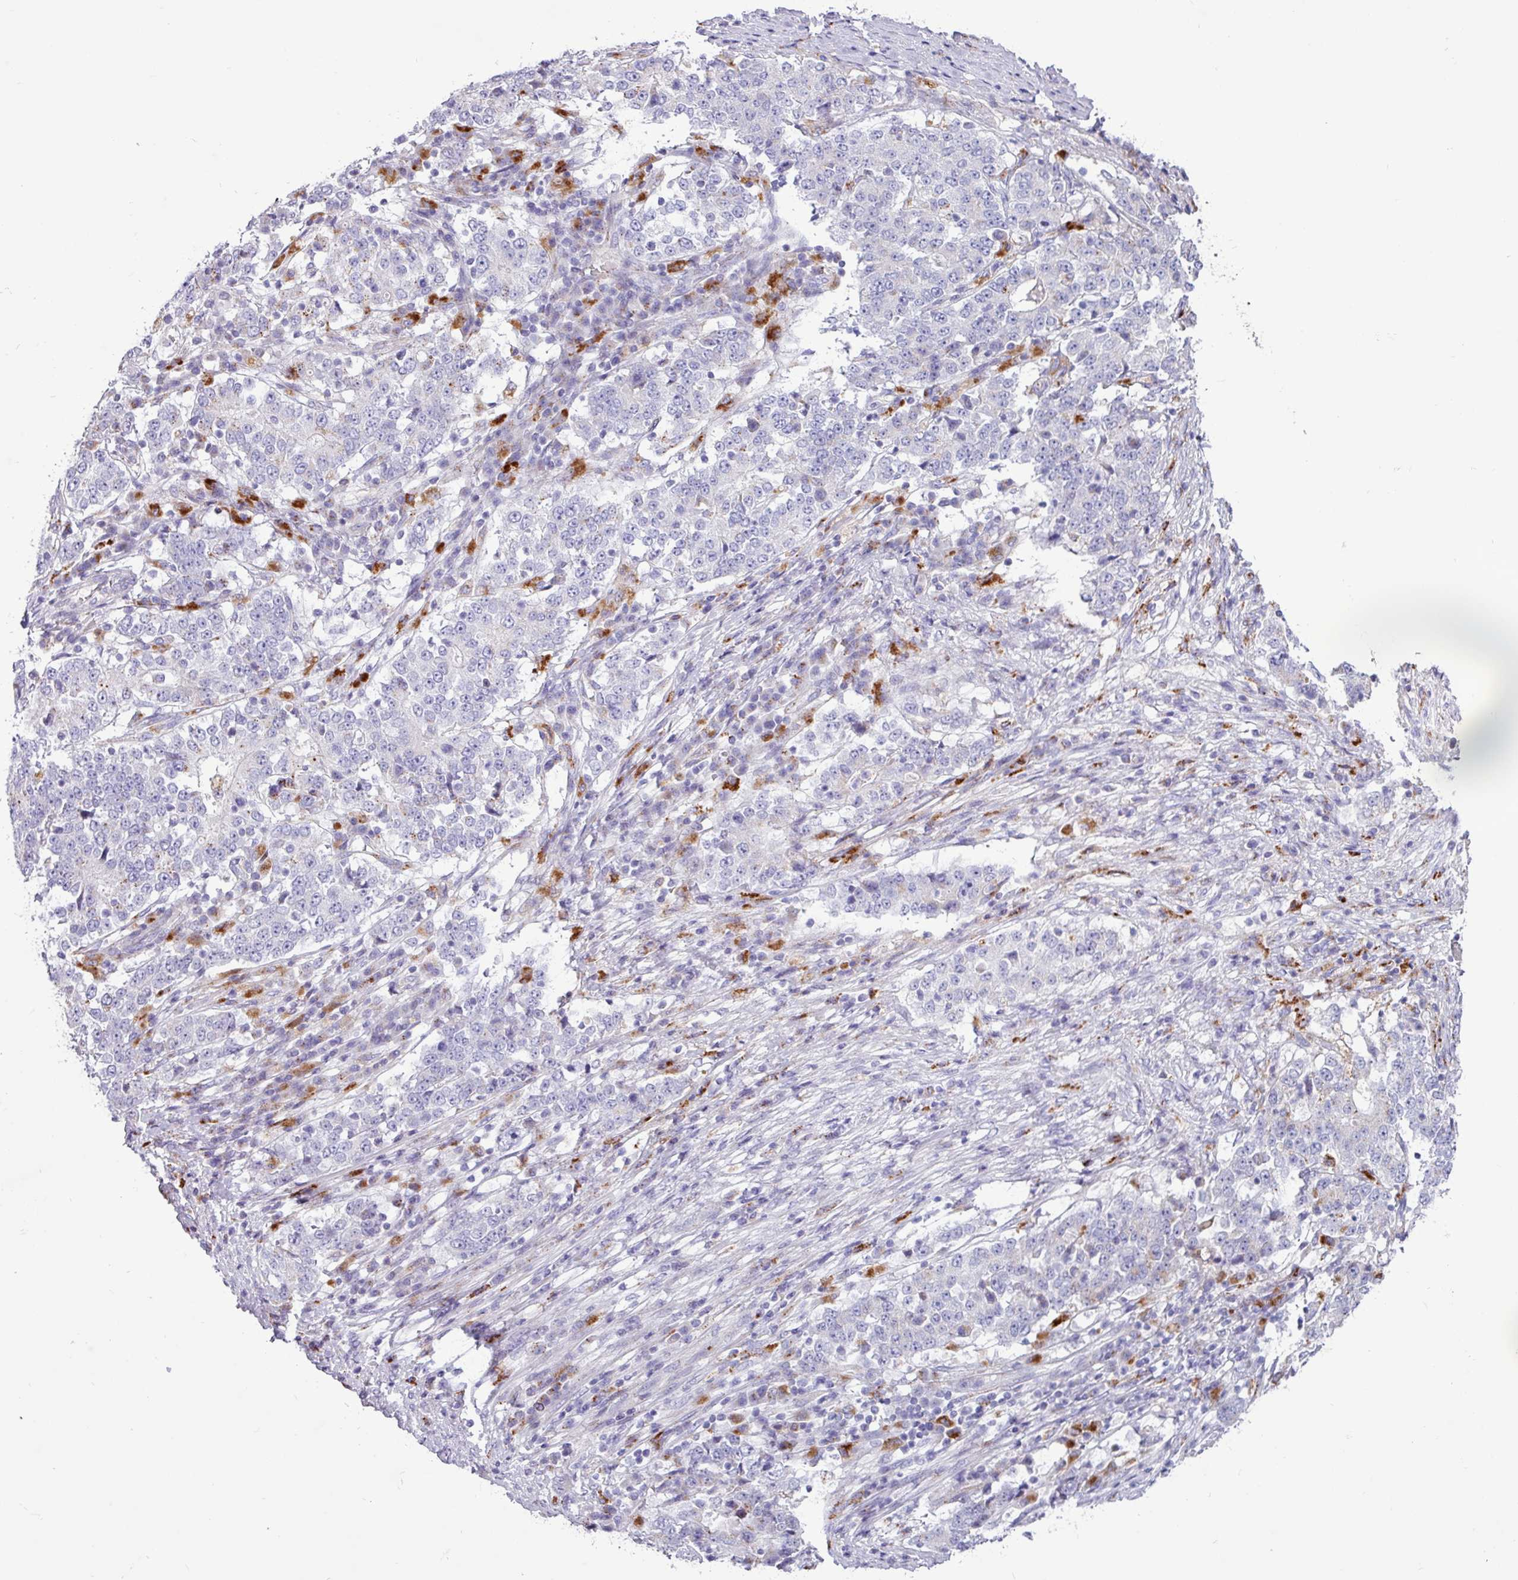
{"staining": {"intensity": "negative", "quantity": "none", "location": "none"}, "tissue": "stomach cancer", "cell_type": "Tumor cells", "image_type": "cancer", "snomed": [{"axis": "morphology", "description": "Adenocarcinoma, NOS"}, {"axis": "topography", "description": "Stomach"}], "caption": "Micrograph shows no protein positivity in tumor cells of stomach adenocarcinoma tissue.", "gene": "AMIGO2", "patient": {"sex": "male", "age": 59}}